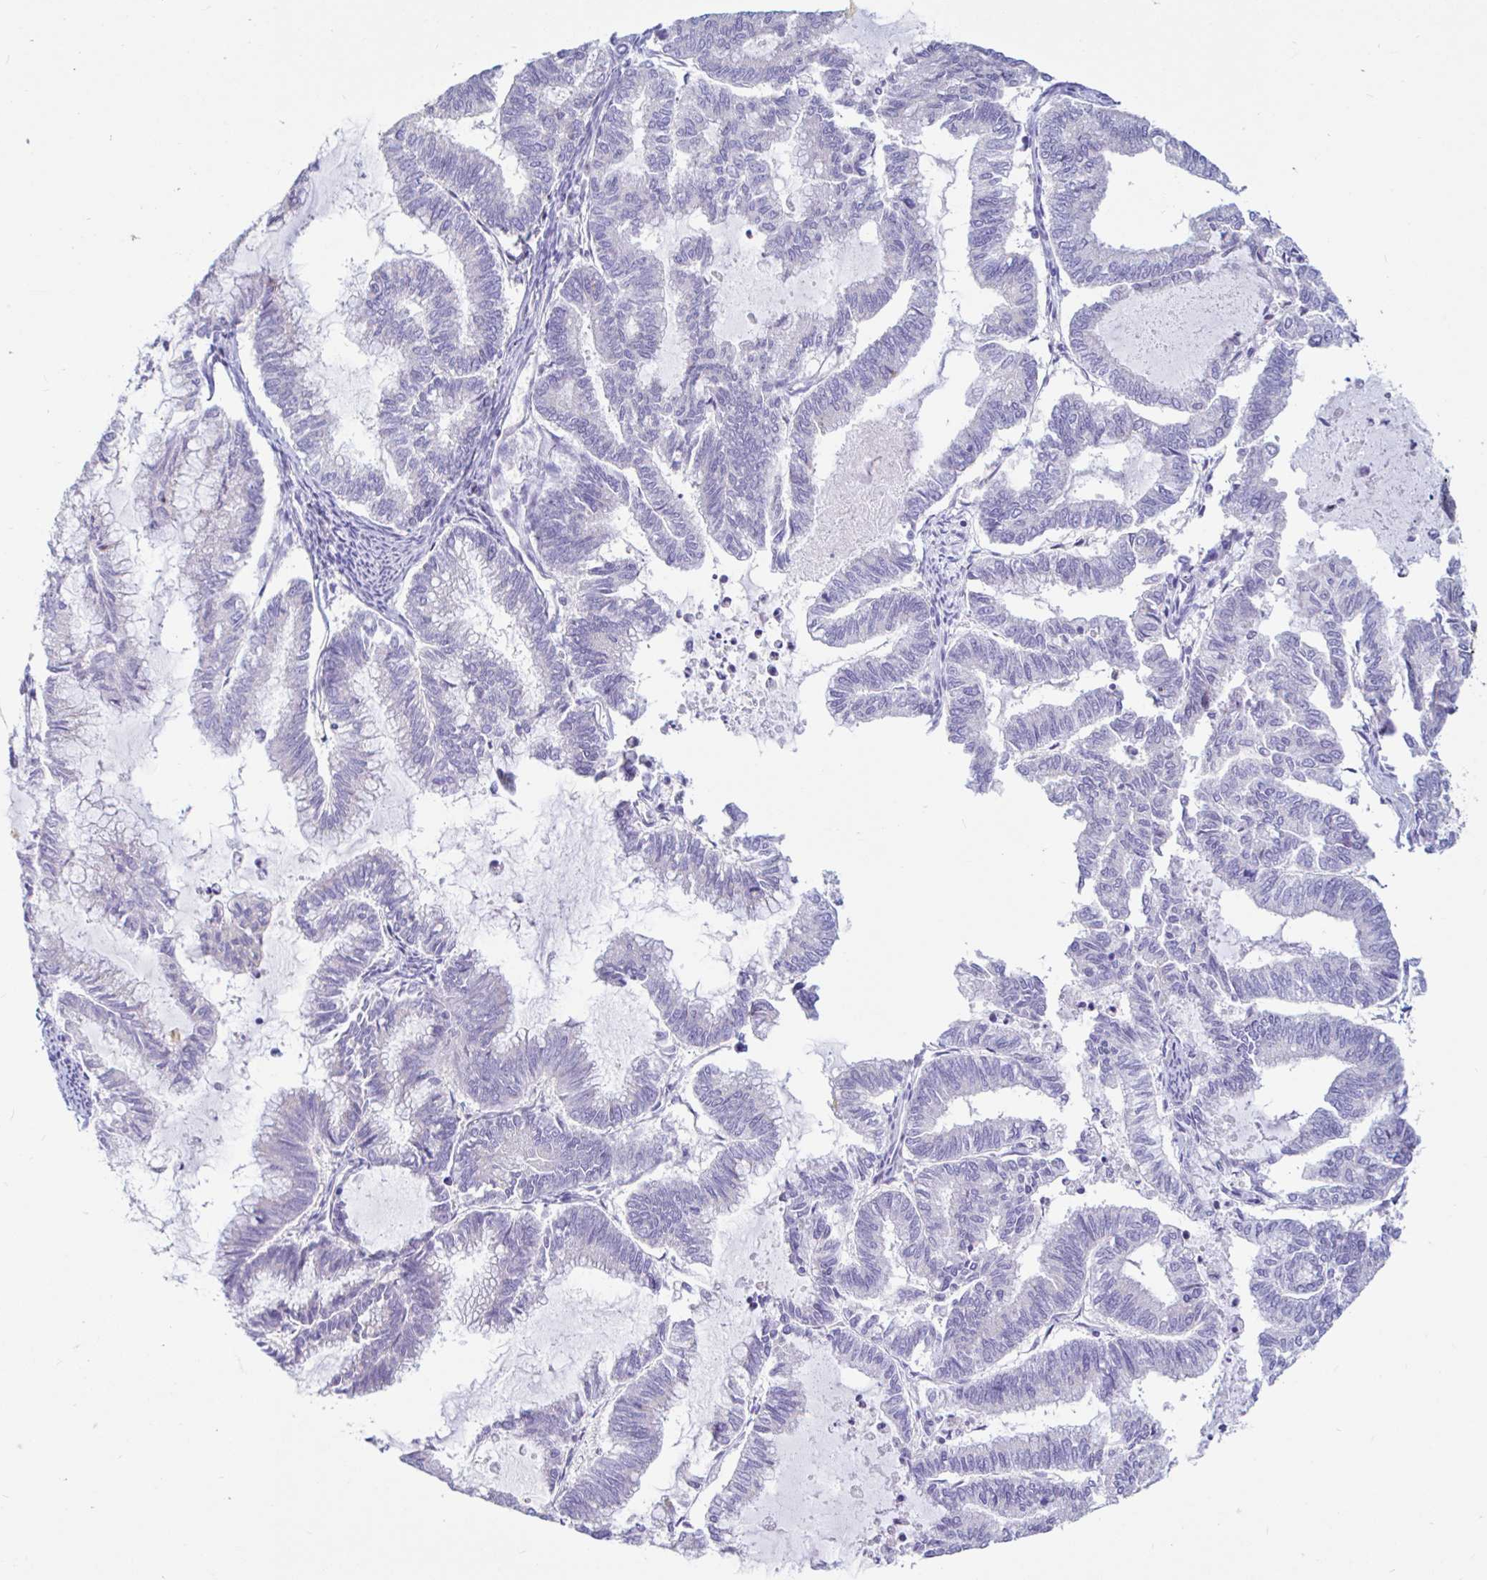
{"staining": {"intensity": "negative", "quantity": "none", "location": "none"}, "tissue": "endometrial cancer", "cell_type": "Tumor cells", "image_type": "cancer", "snomed": [{"axis": "morphology", "description": "Adenocarcinoma, NOS"}, {"axis": "topography", "description": "Endometrium"}], "caption": "This histopathology image is of endometrial cancer (adenocarcinoma) stained with IHC to label a protein in brown with the nuclei are counter-stained blue. There is no positivity in tumor cells. (DAB (3,3'-diaminobenzidine) immunohistochemistry with hematoxylin counter stain).", "gene": "NBPF3", "patient": {"sex": "female", "age": 79}}